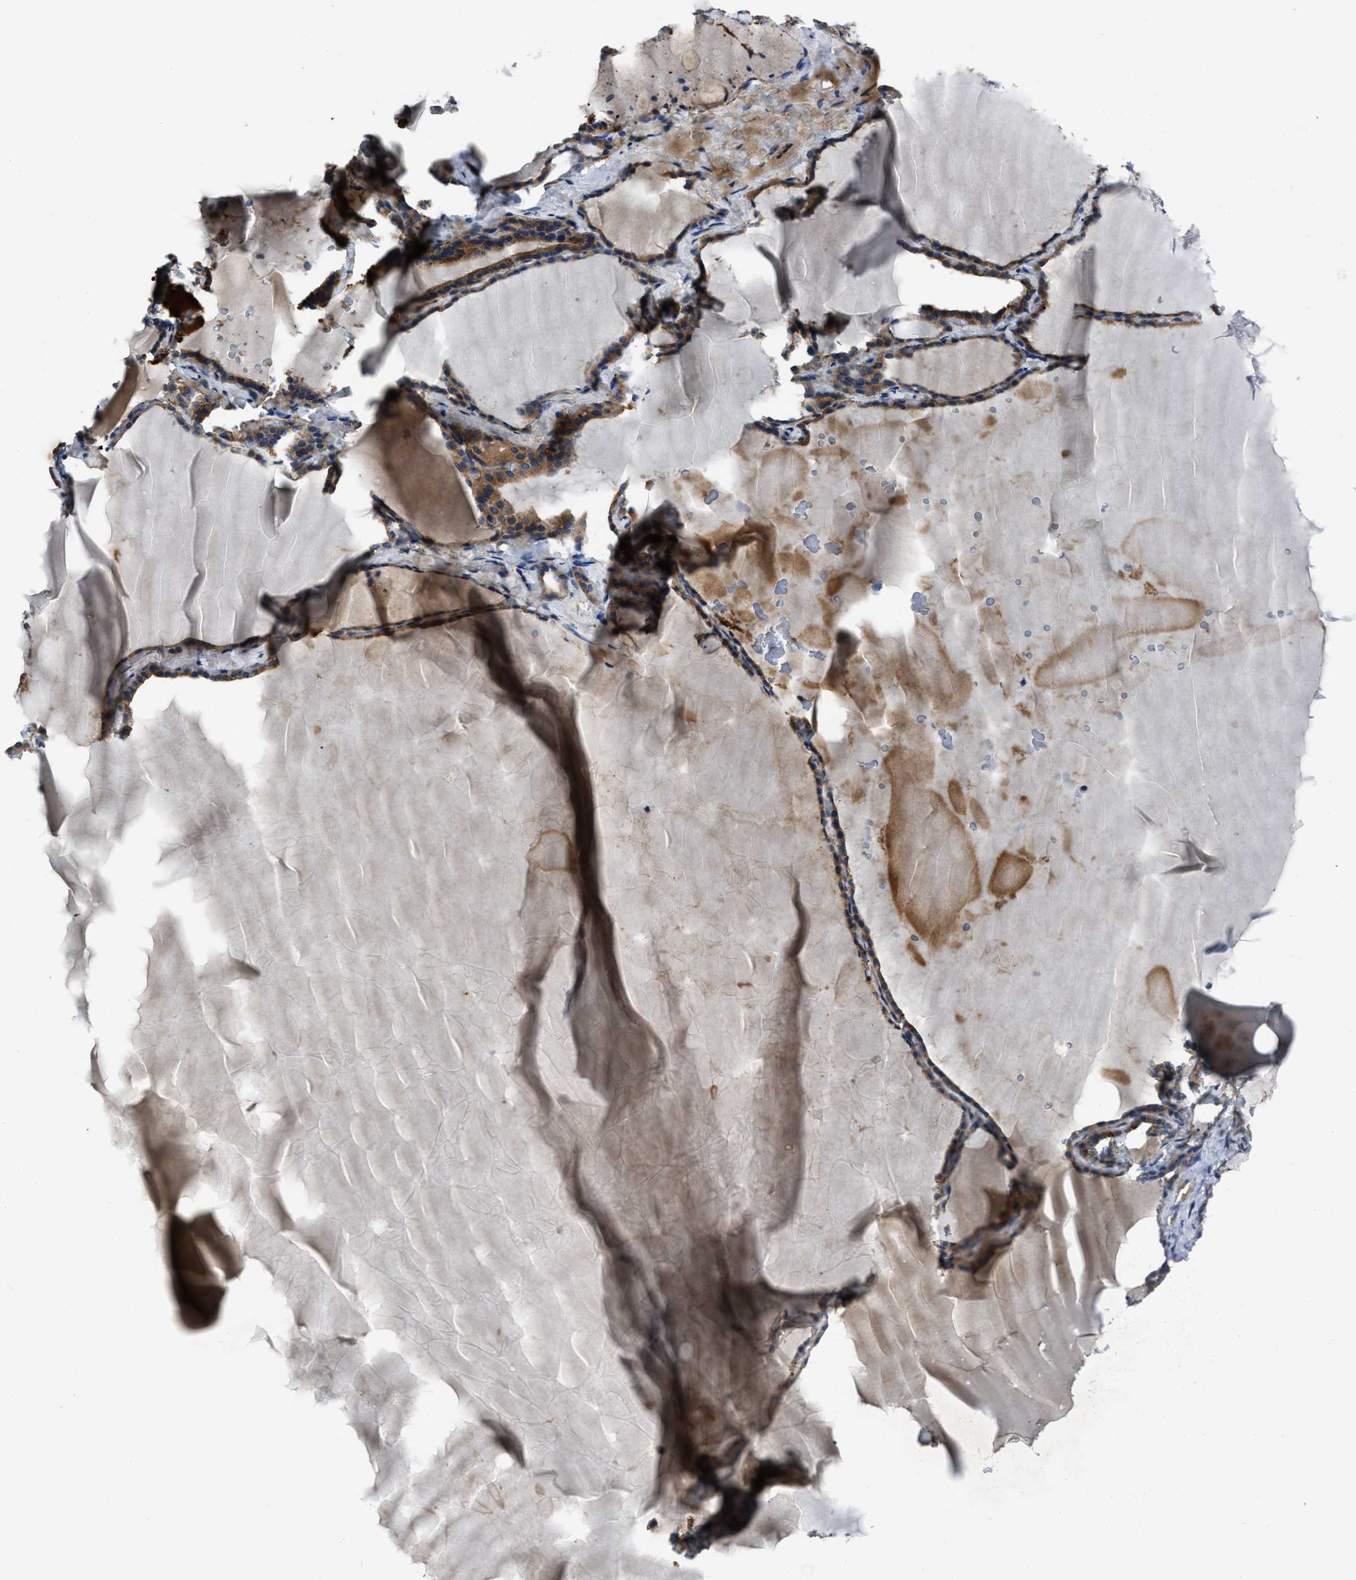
{"staining": {"intensity": "moderate", "quantity": ">75%", "location": "cytoplasmic/membranous"}, "tissue": "thyroid gland", "cell_type": "Glandular cells", "image_type": "normal", "snomed": [{"axis": "morphology", "description": "Normal tissue, NOS"}, {"axis": "topography", "description": "Thyroid gland"}], "caption": "The photomicrograph exhibits immunohistochemical staining of normal thyroid gland. There is moderate cytoplasmic/membranous expression is appreciated in about >75% of glandular cells. The staining was performed using DAB (3,3'-diaminobenzidine), with brown indicating positive protein expression. Nuclei are stained blue with hematoxylin.", "gene": "ERC1", "patient": {"sex": "female", "age": 28}}